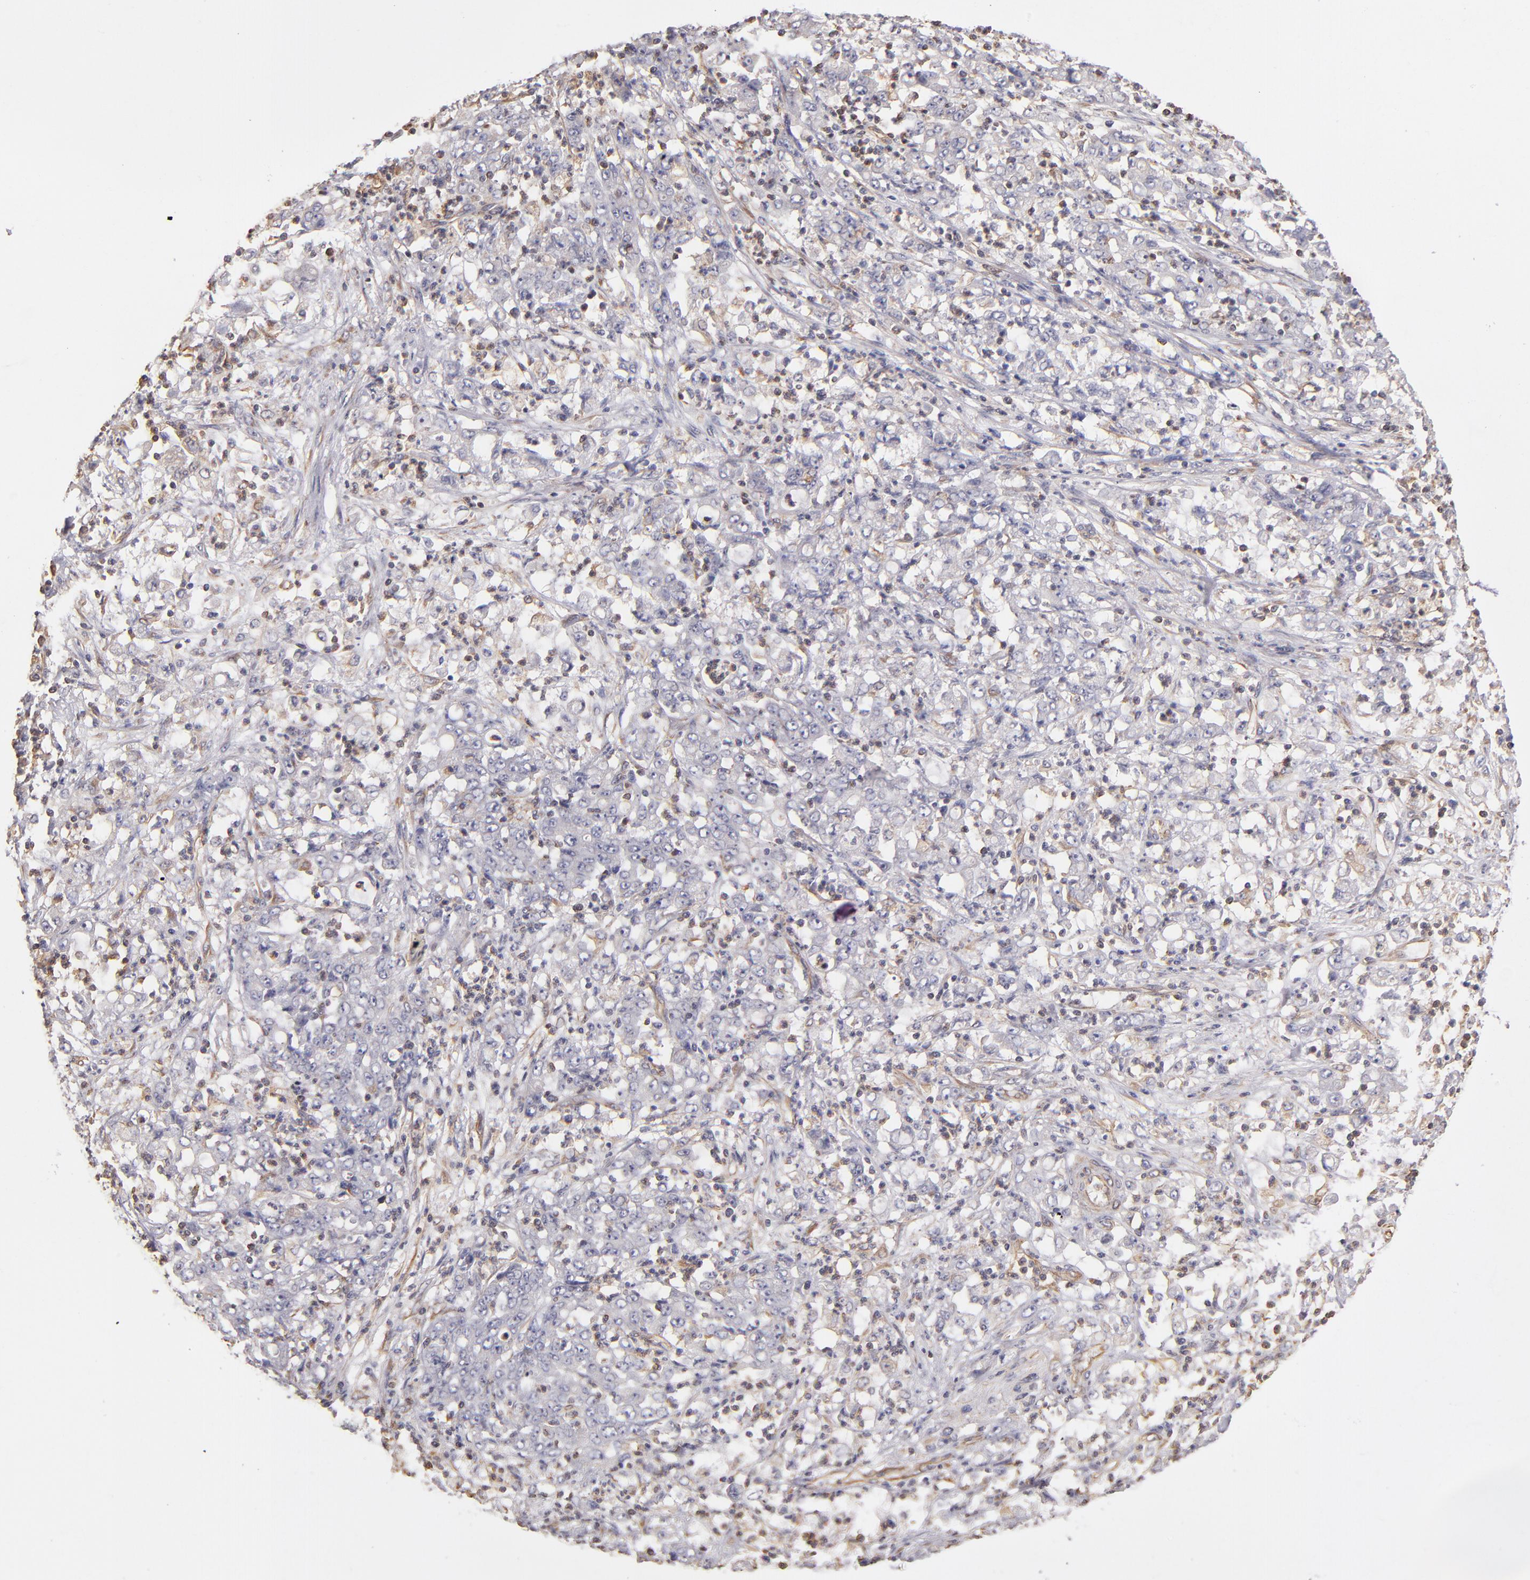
{"staining": {"intensity": "negative", "quantity": "none", "location": "none"}, "tissue": "stomach cancer", "cell_type": "Tumor cells", "image_type": "cancer", "snomed": [{"axis": "morphology", "description": "Adenocarcinoma, NOS"}, {"axis": "topography", "description": "Stomach, lower"}], "caption": "DAB (3,3'-diaminobenzidine) immunohistochemical staining of human stomach cancer demonstrates no significant expression in tumor cells.", "gene": "ABCC1", "patient": {"sex": "female", "age": 71}}